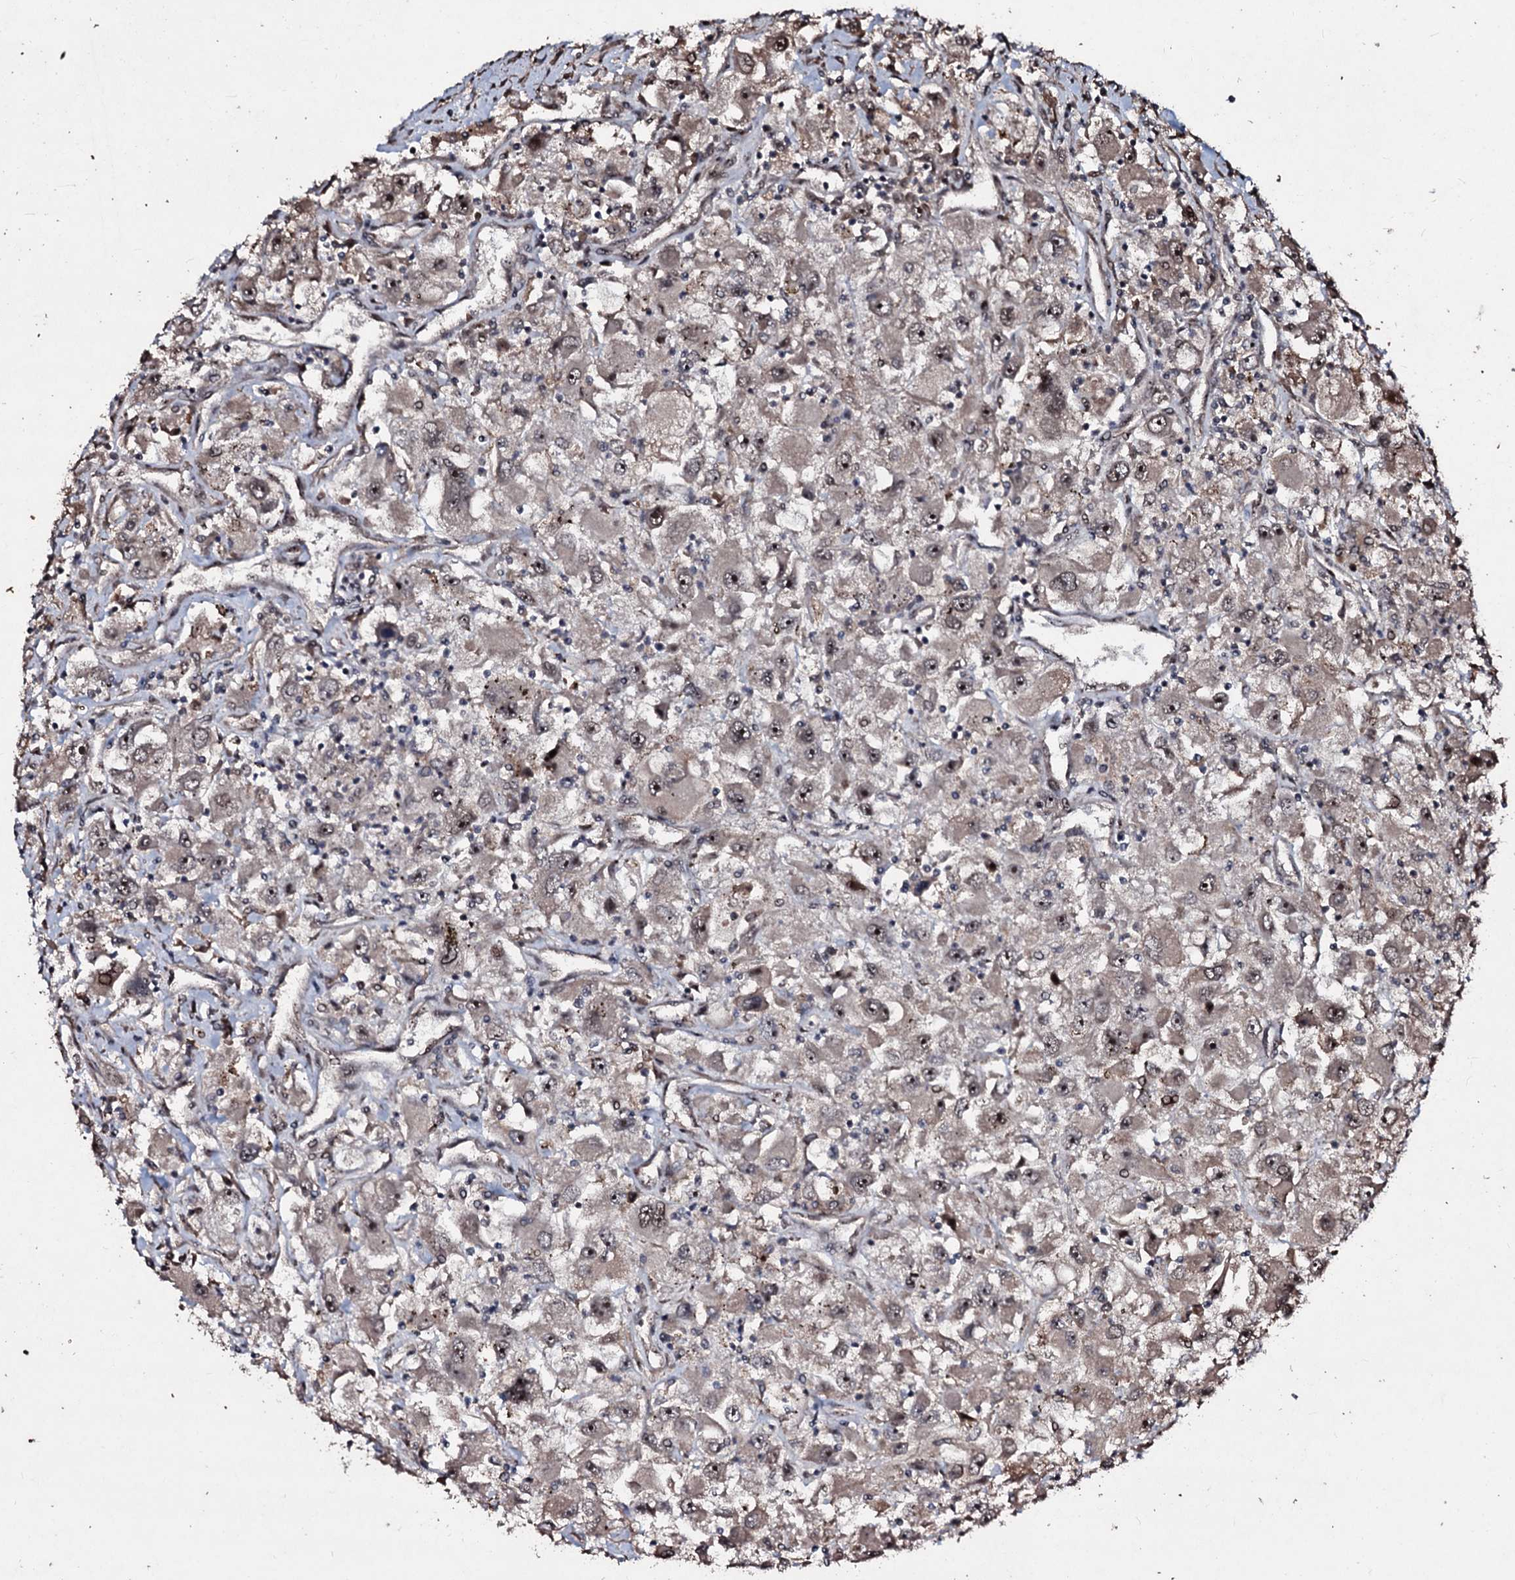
{"staining": {"intensity": "weak", "quantity": "<25%", "location": "nuclear"}, "tissue": "renal cancer", "cell_type": "Tumor cells", "image_type": "cancer", "snomed": [{"axis": "morphology", "description": "Adenocarcinoma, NOS"}, {"axis": "topography", "description": "Kidney"}], "caption": "This is an IHC micrograph of human adenocarcinoma (renal). There is no staining in tumor cells.", "gene": "SUPT7L", "patient": {"sex": "female", "age": 52}}